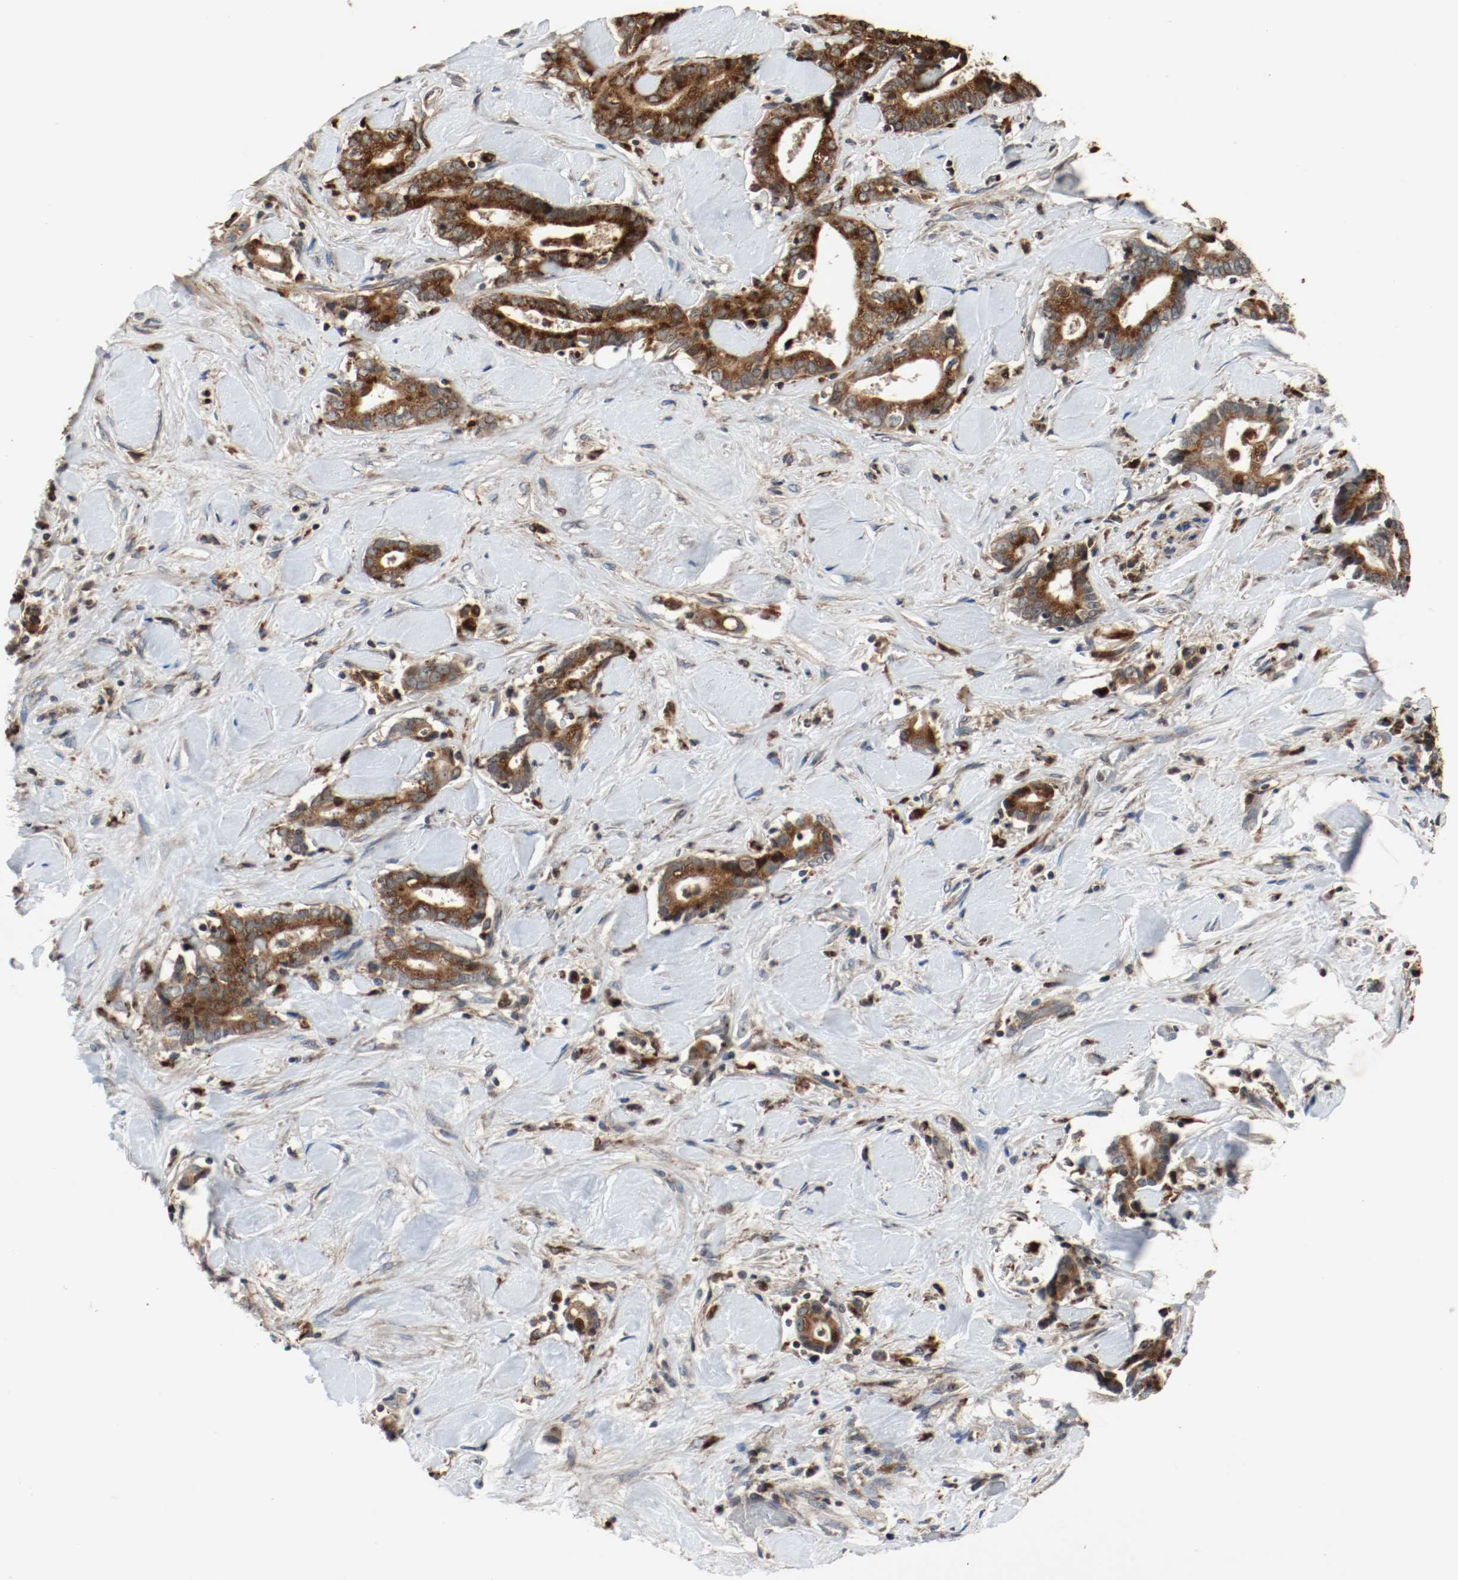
{"staining": {"intensity": "strong", "quantity": ">75%", "location": "cytoplasmic/membranous"}, "tissue": "liver cancer", "cell_type": "Tumor cells", "image_type": "cancer", "snomed": [{"axis": "morphology", "description": "Cholangiocarcinoma"}, {"axis": "topography", "description": "Liver"}], "caption": "Liver cancer stained with a brown dye demonstrates strong cytoplasmic/membranous positive positivity in approximately >75% of tumor cells.", "gene": "LAMP2", "patient": {"sex": "male", "age": 57}}